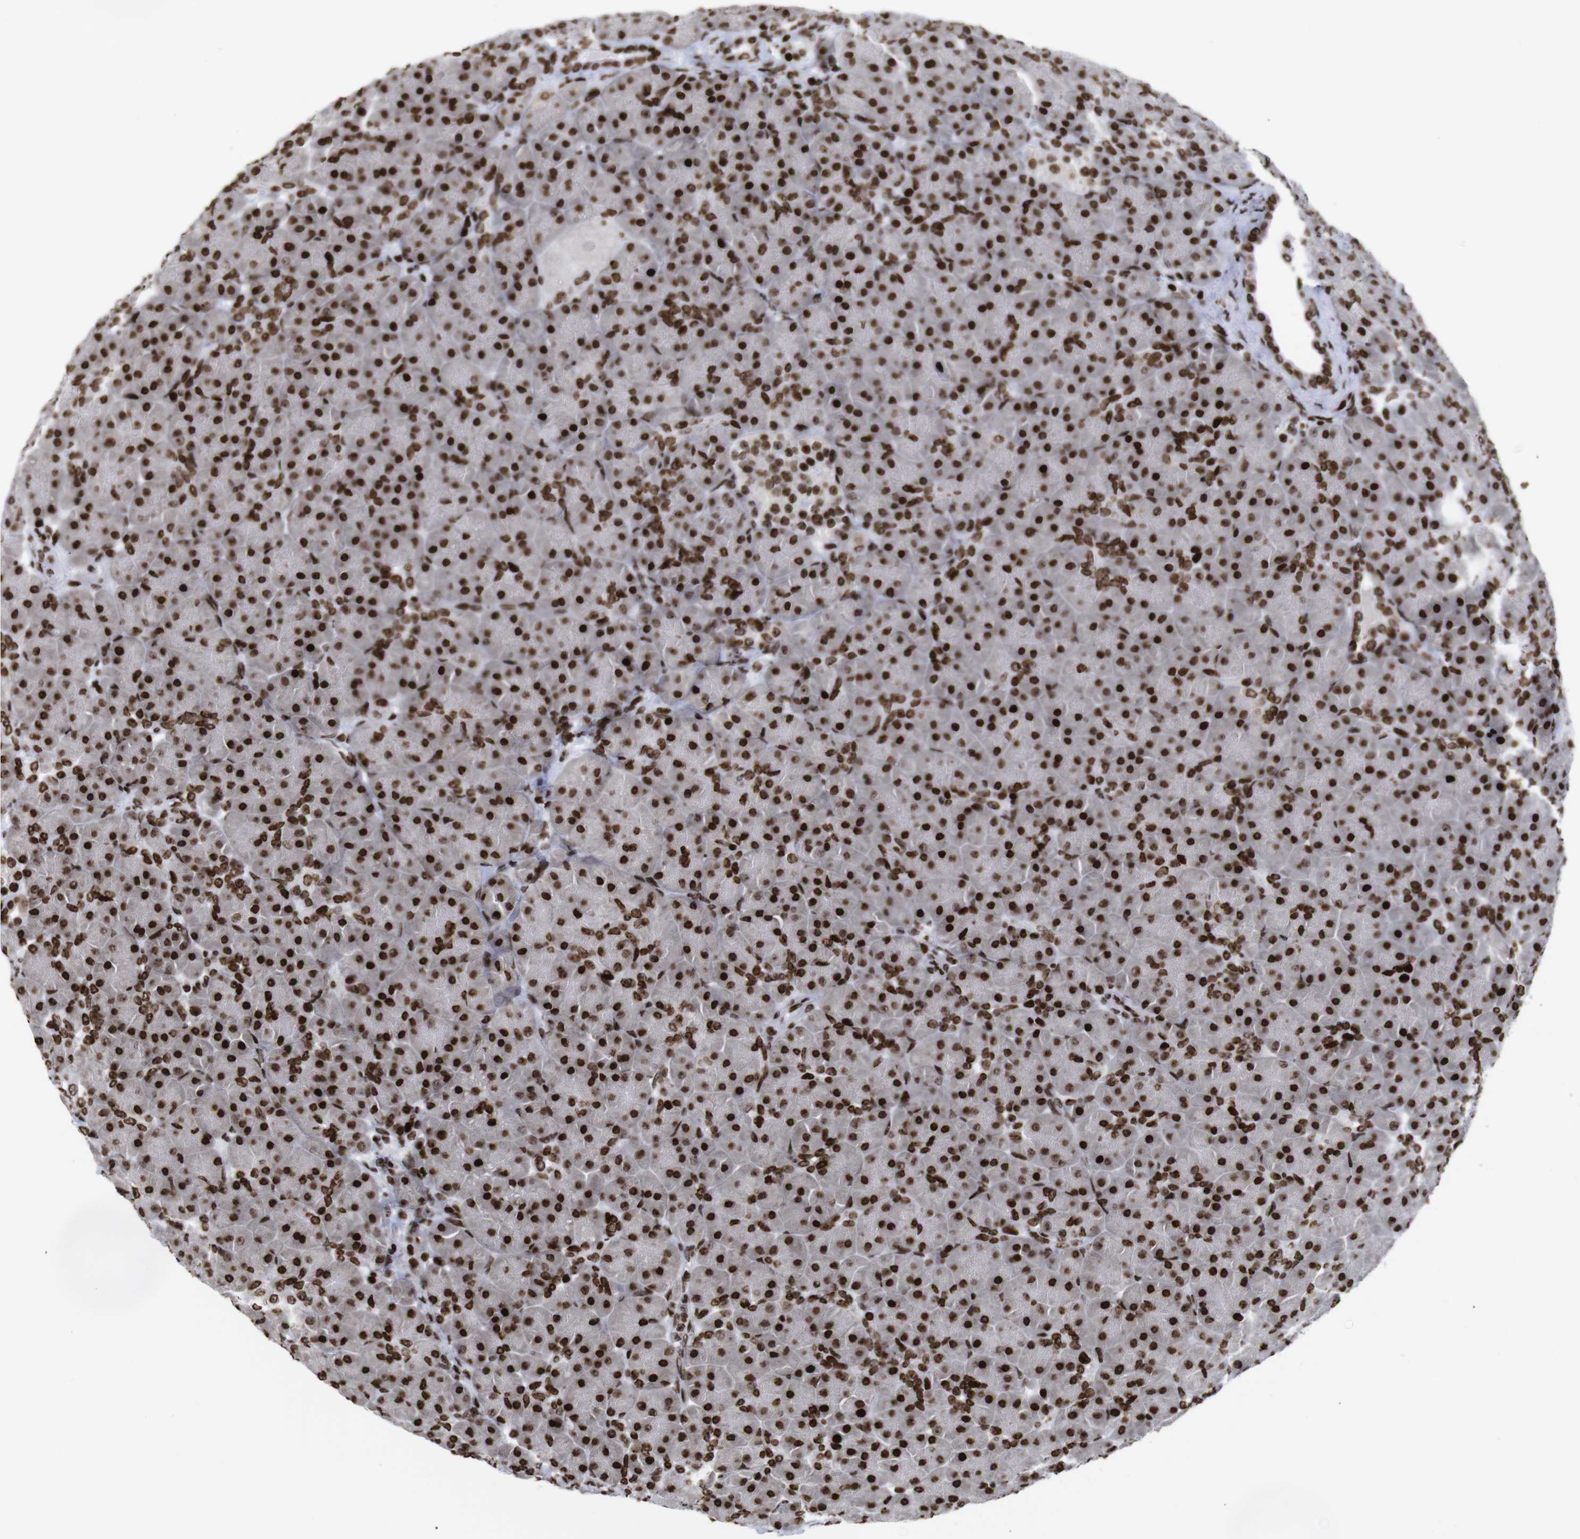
{"staining": {"intensity": "strong", "quantity": ">75%", "location": "nuclear"}, "tissue": "pancreas", "cell_type": "Exocrine glandular cells", "image_type": "normal", "snomed": [{"axis": "morphology", "description": "Normal tissue, NOS"}, {"axis": "topography", "description": "Pancreas"}], "caption": "Immunohistochemistry micrograph of benign pancreas: human pancreas stained using IHC reveals high levels of strong protein expression localized specifically in the nuclear of exocrine glandular cells, appearing as a nuclear brown color.", "gene": "H1", "patient": {"sex": "male", "age": 66}}